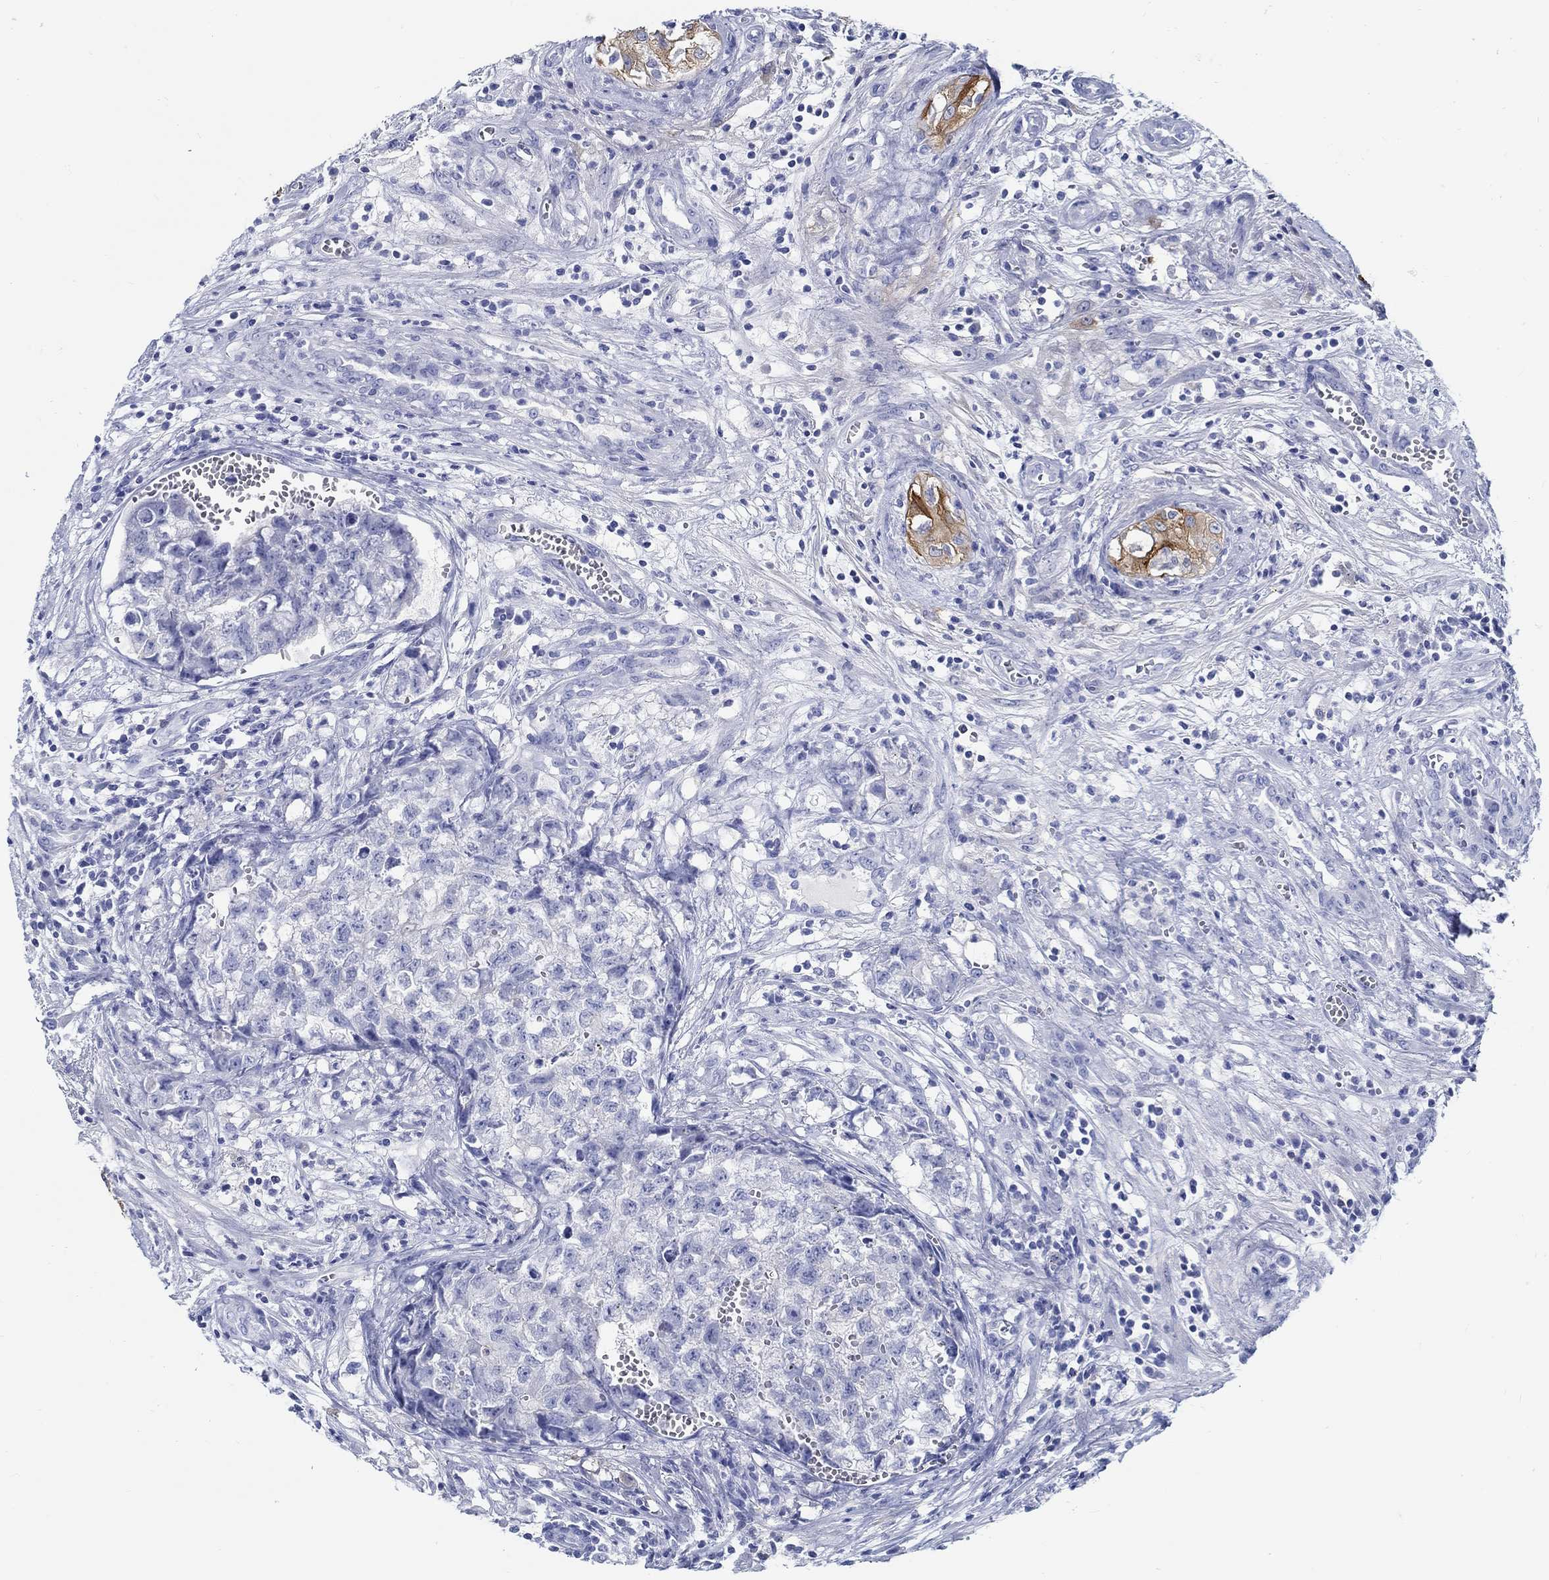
{"staining": {"intensity": "negative", "quantity": "none", "location": "none"}, "tissue": "testis cancer", "cell_type": "Tumor cells", "image_type": "cancer", "snomed": [{"axis": "morphology", "description": "Seminoma, NOS"}, {"axis": "morphology", "description": "Carcinoma, Embryonal, NOS"}, {"axis": "topography", "description": "Testis"}], "caption": "There is no significant positivity in tumor cells of testis cancer (embryonal carcinoma).", "gene": "FBXO2", "patient": {"sex": "male", "age": 22}}